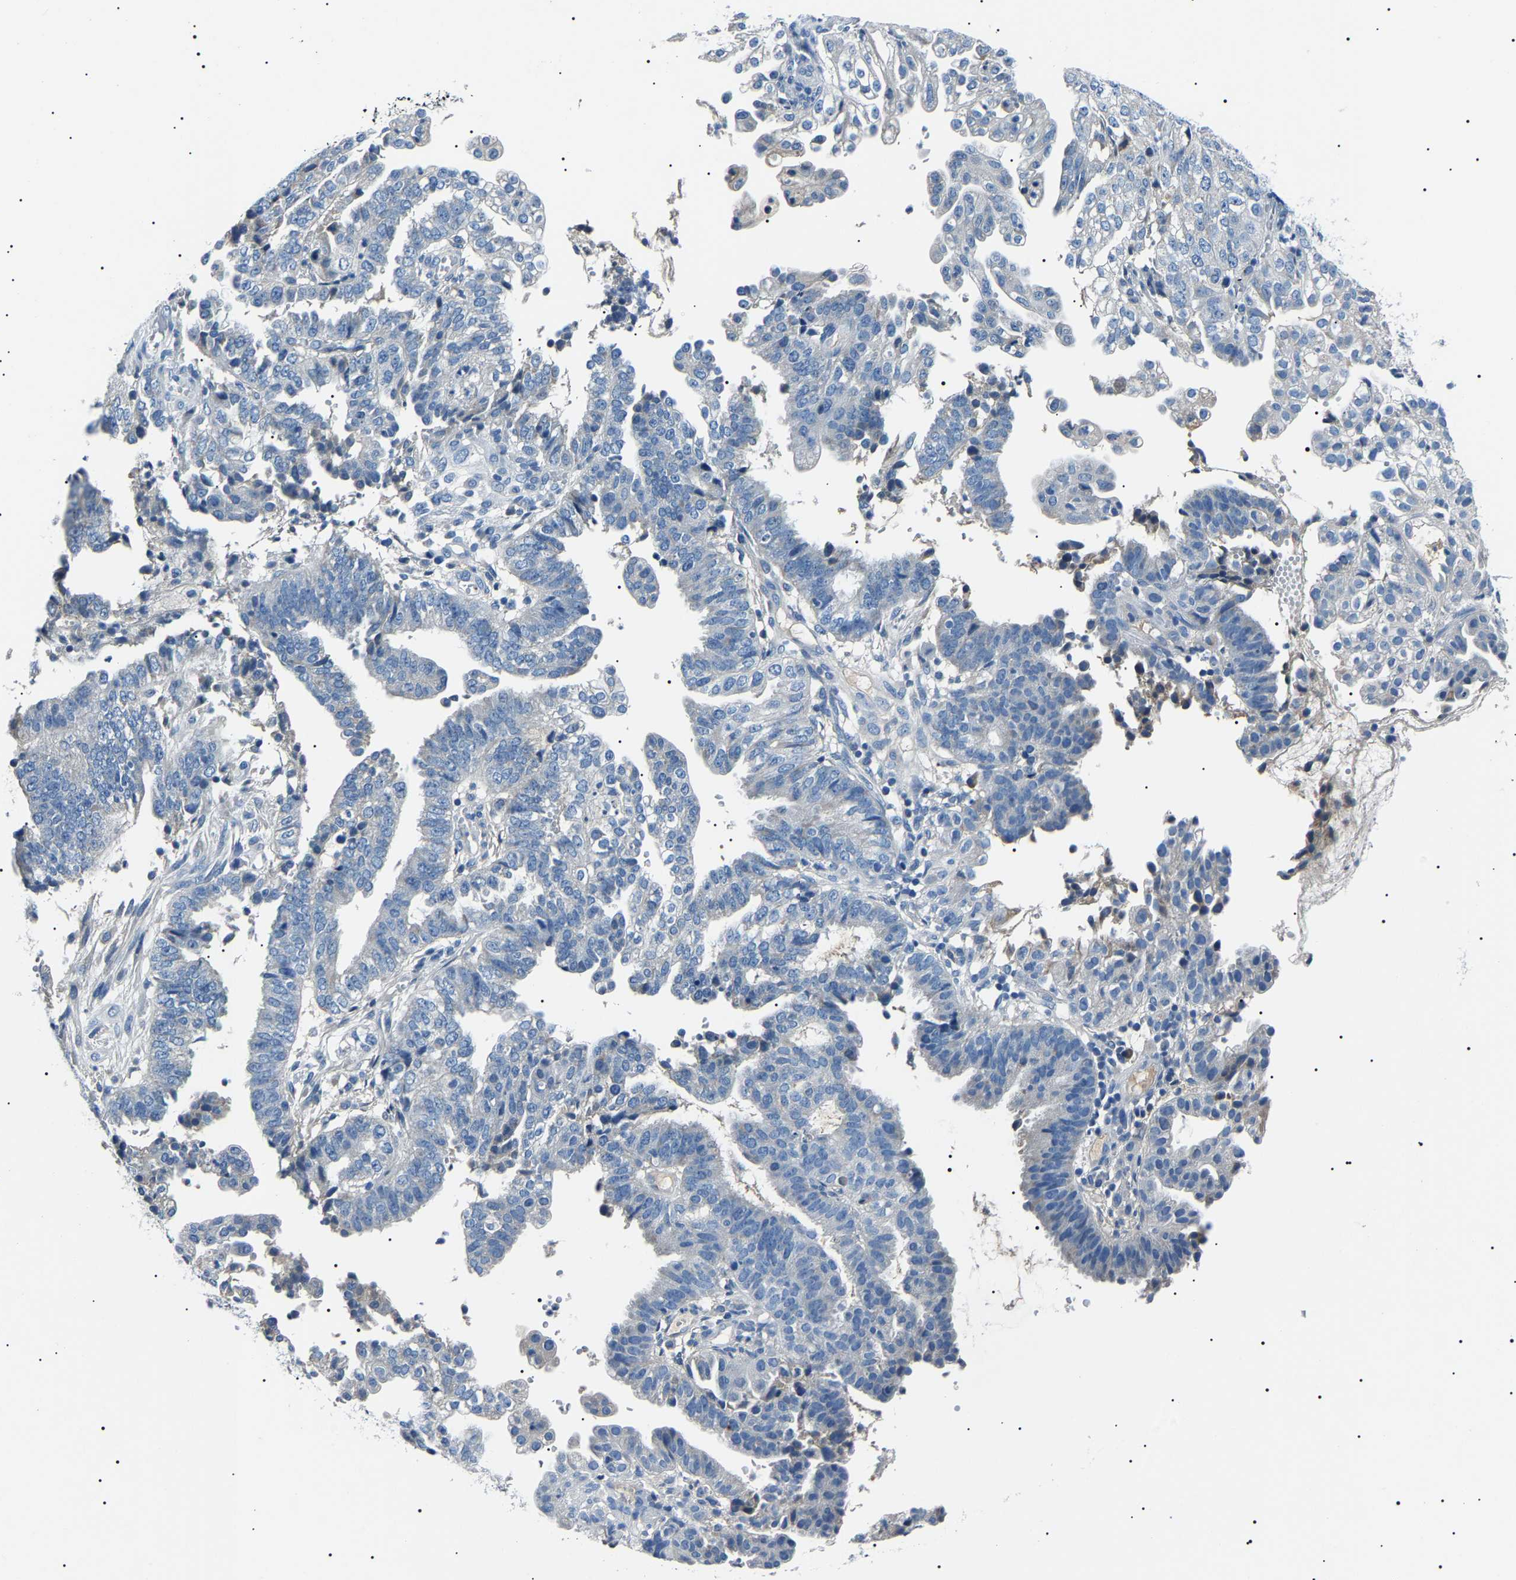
{"staining": {"intensity": "negative", "quantity": "none", "location": "none"}, "tissue": "endometrial cancer", "cell_type": "Tumor cells", "image_type": "cancer", "snomed": [{"axis": "morphology", "description": "Adenocarcinoma, NOS"}, {"axis": "topography", "description": "Endometrium"}], "caption": "Immunohistochemical staining of human endometrial cancer demonstrates no significant expression in tumor cells.", "gene": "KLK15", "patient": {"sex": "female", "age": 51}}